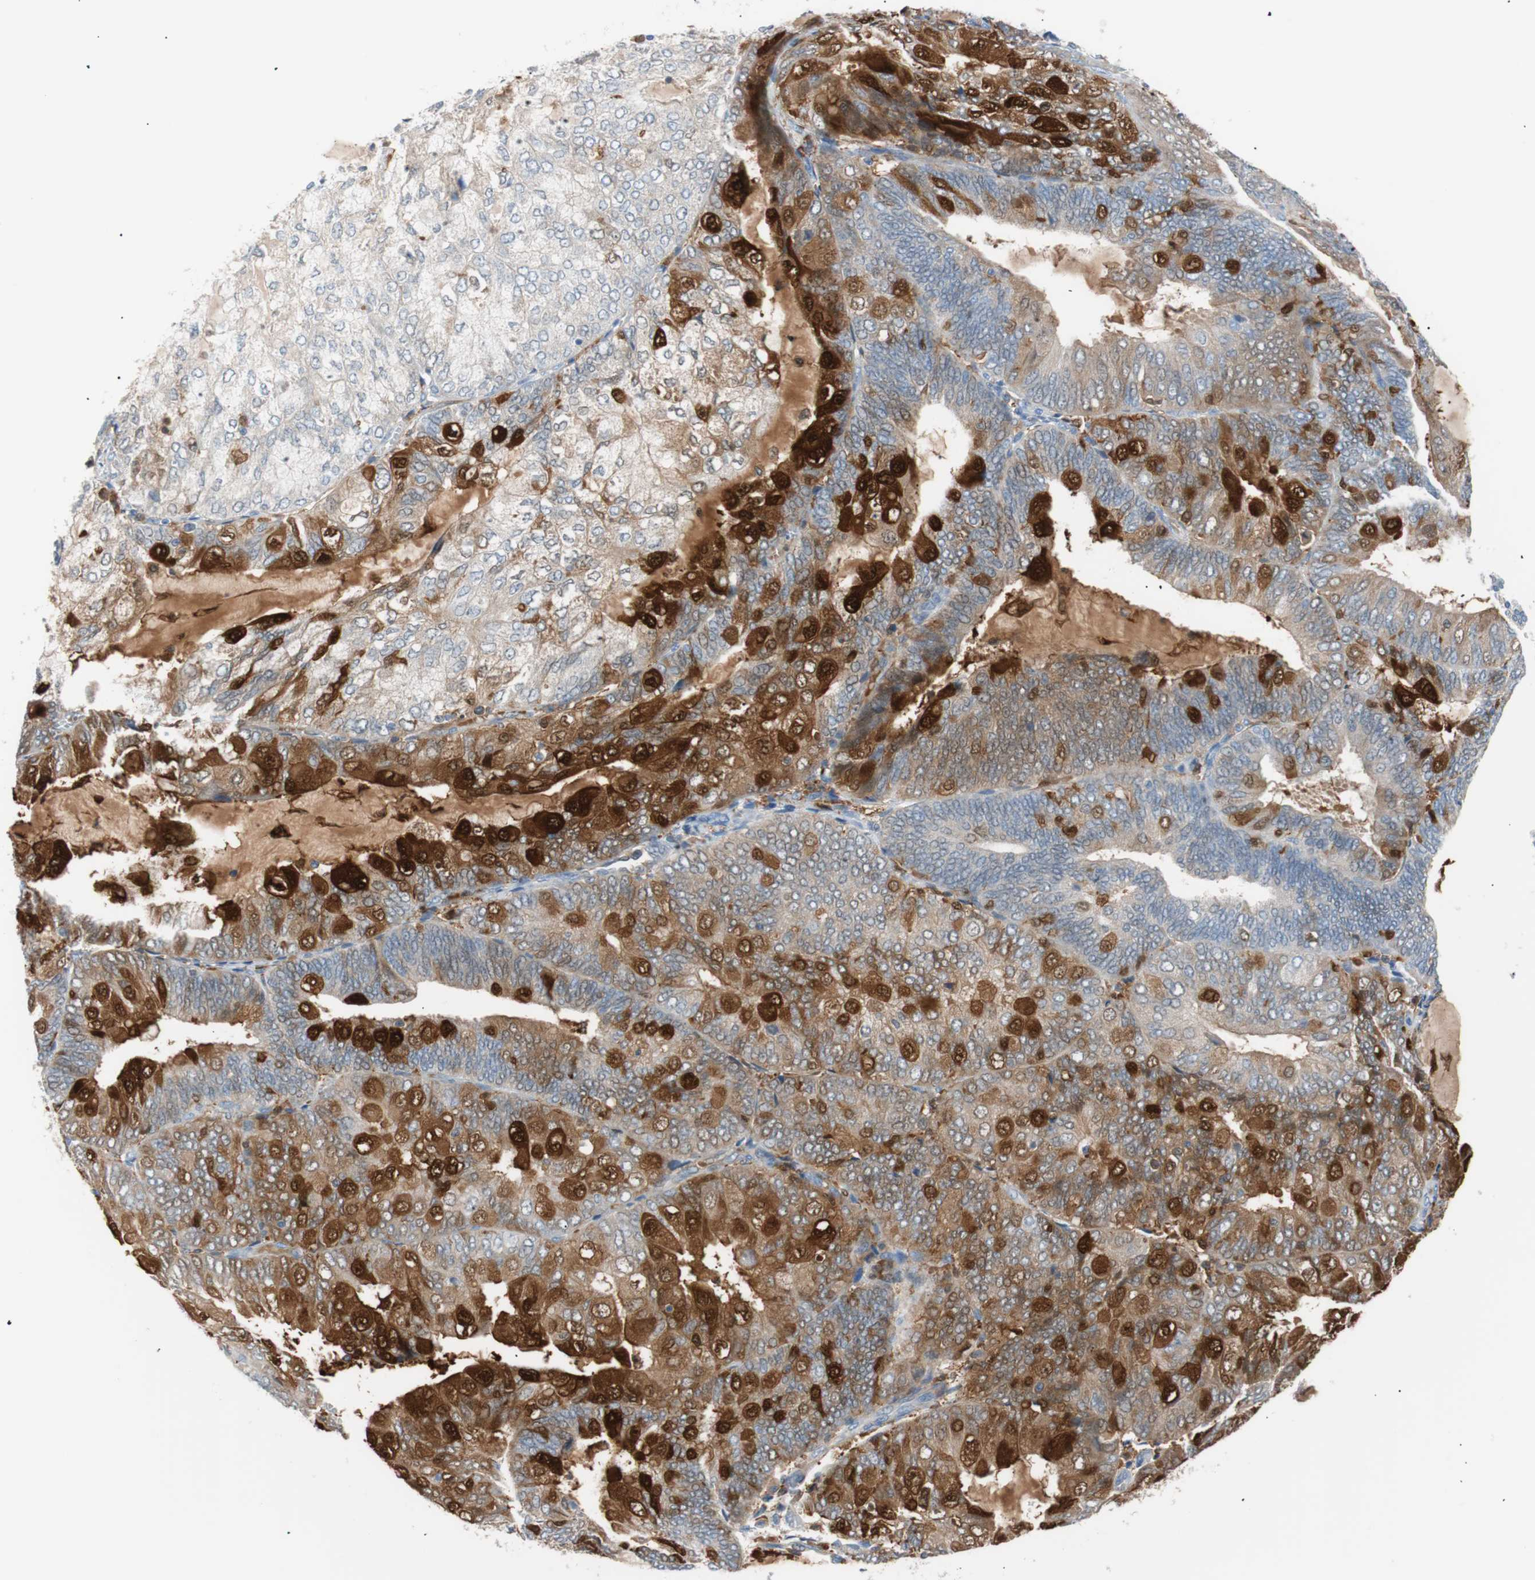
{"staining": {"intensity": "strong", "quantity": "25%-75%", "location": "cytoplasmic/membranous,nuclear"}, "tissue": "endometrial cancer", "cell_type": "Tumor cells", "image_type": "cancer", "snomed": [{"axis": "morphology", "description": "Adenocarcinoma, NOS"}, {"axis": "topography", "description": "Endometrium"}], "caption": "The histopathology image reveals immunohistochemical staining of endometrial adenocarcinoma. There is strong cytoplasmic/membranous and nuclear staining is seen in approximately 25%-75% of tumor cells.", "gene": "IL18", "patient": {"sex": "female", "age": 81}}